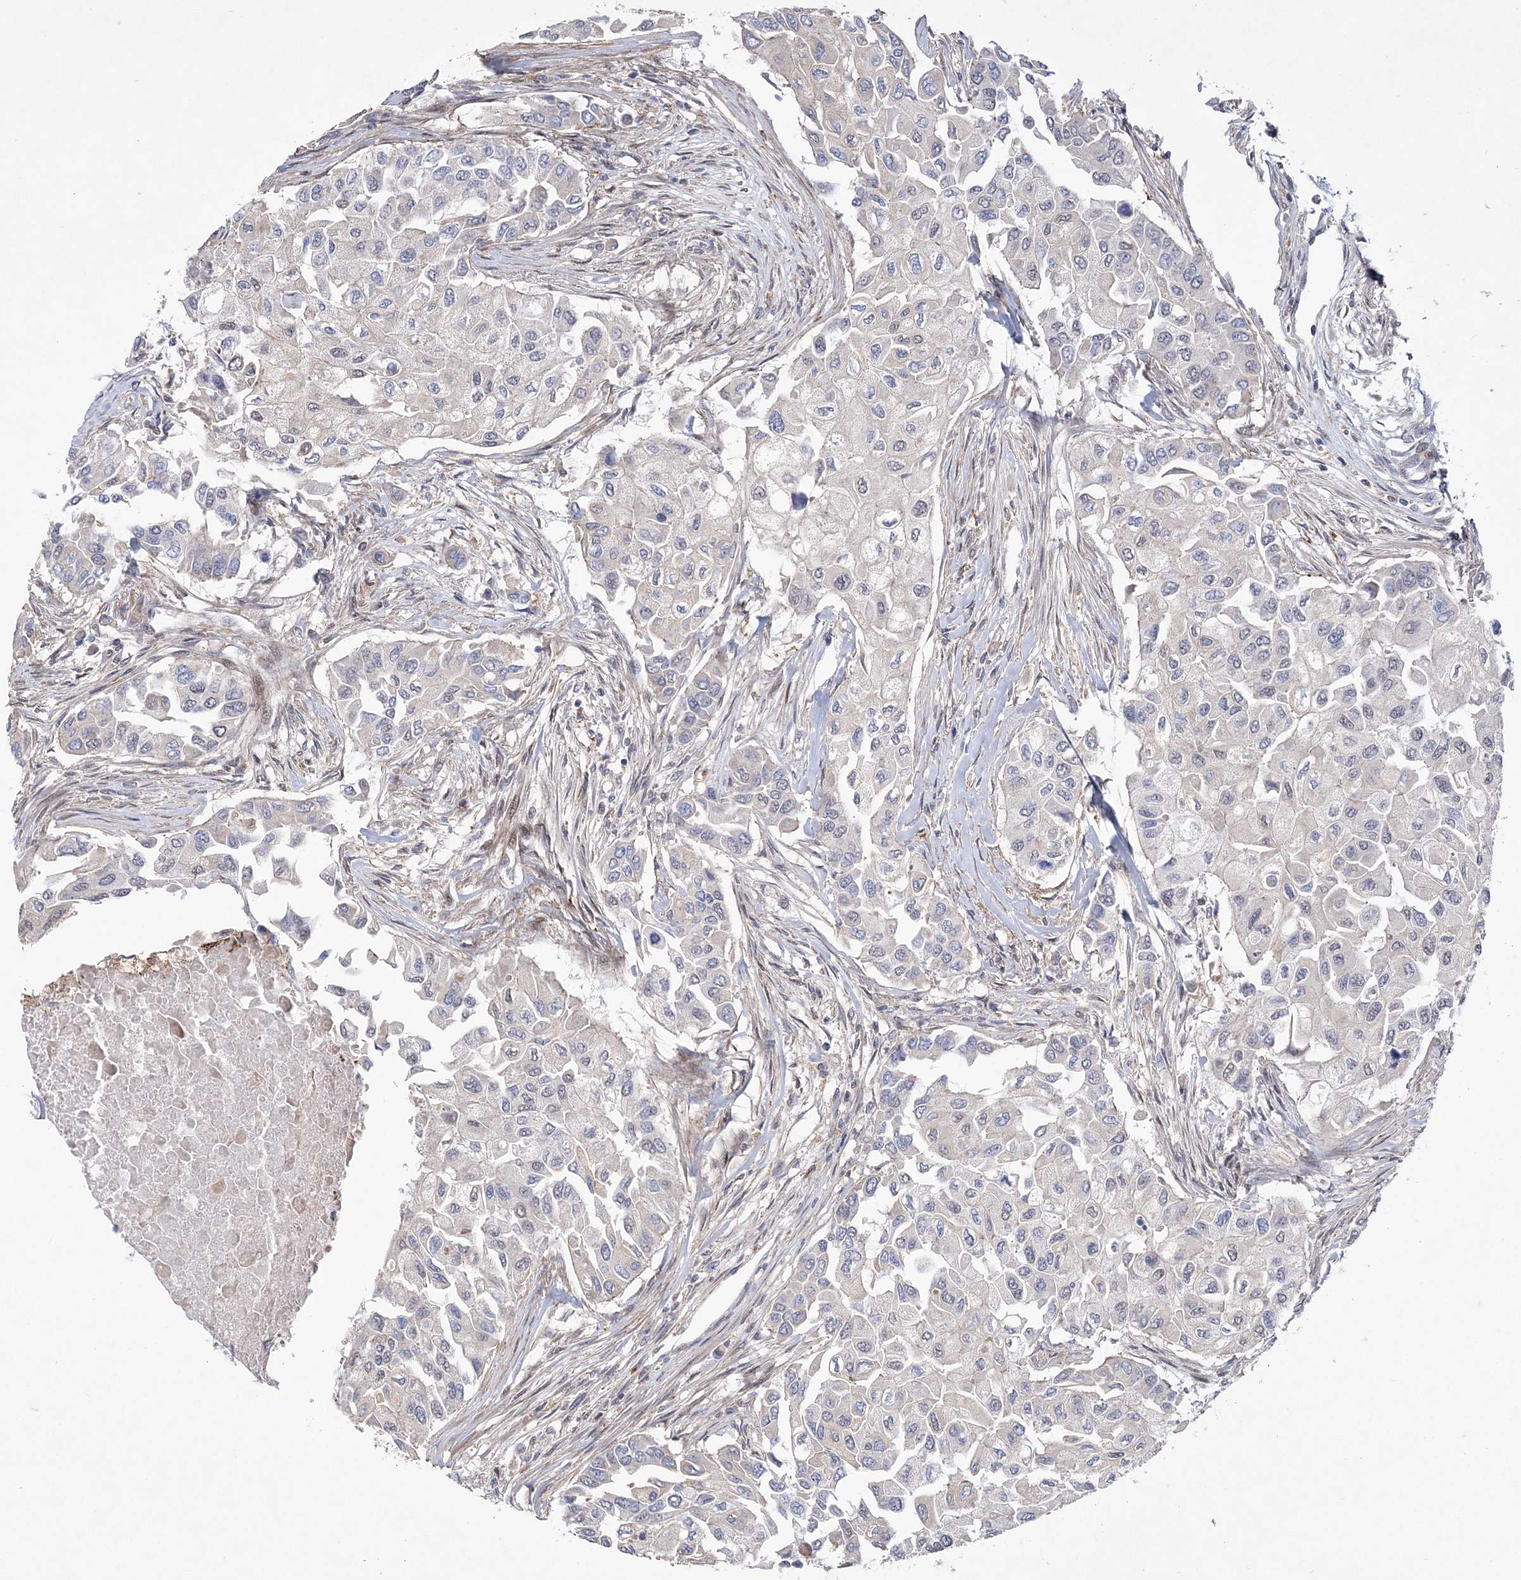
{"staining": {"intensity": "negative", "quantity": "none", "location": "none"}, "tissue": "breast cancer", "cell_type": "Tumor cells", "image_type": "cancer", "snomed": [{"axis": "morphology", "description": "Normal tissue, NOS"}, {"axis": "morphology", "description": "Duct carcinoma"}, {"axis": "topography", "description": "Breast"}], "caption": "DAB (3,3'-diaminobenzidine) immunohistochemical staining of human breast cancer (intraductal carcinoma) reveals no significant staining in tumor cells.", "gene": "BOD1L1", "patient": {"sex": "female", "age": 49}}